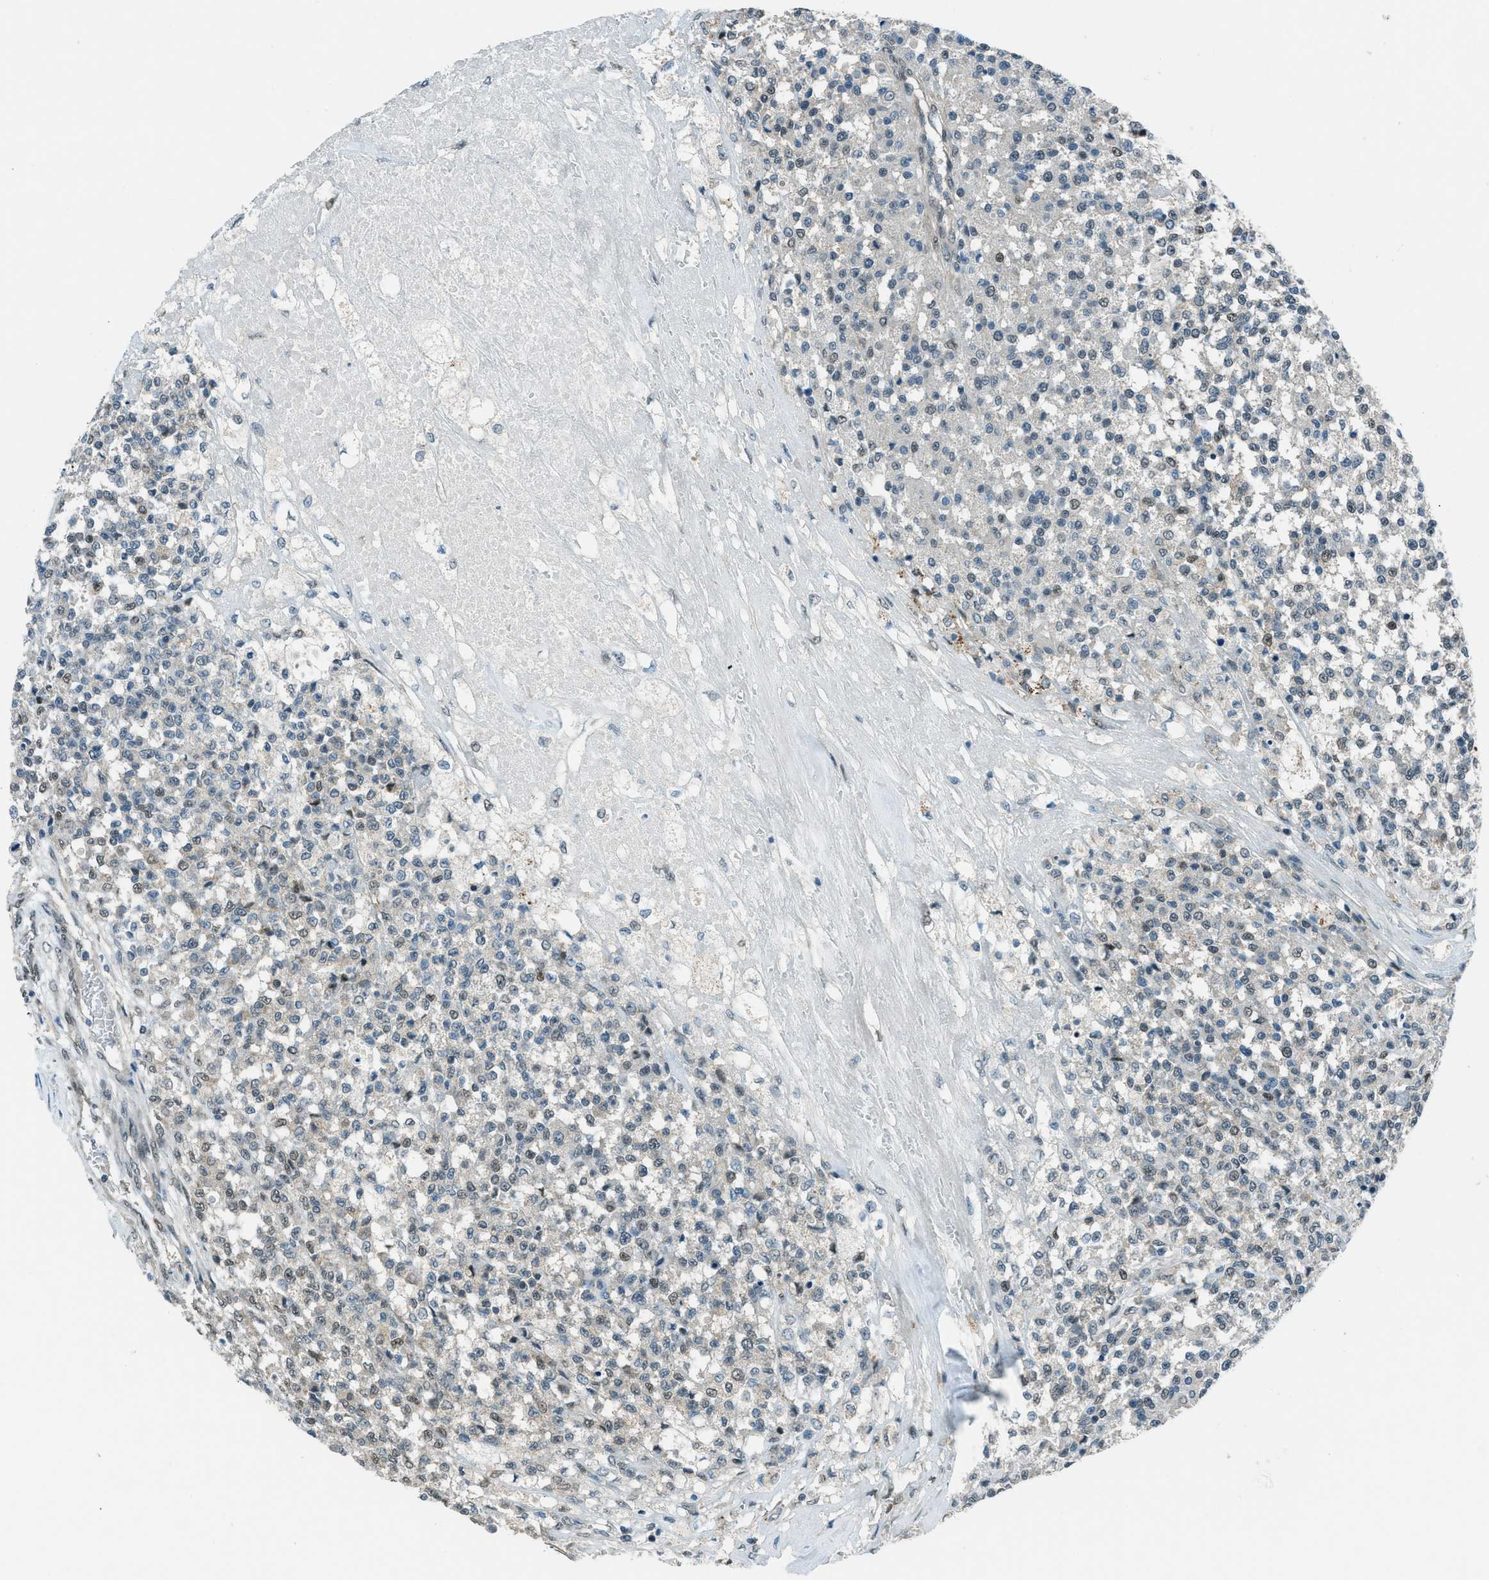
{"staining": {"intensity": "weak", "quantity": "<25%", "location": "nuclear"}, "tissue": "testis cancer", "cell_type": "Tumor cells", "image_type": "cancer", "snomed": [{"axis": "morphology", "description": "Seminoma, NOS"}, {"axis": "topography", "description": "Testis"}], "caption": "Immunohistochemistry of seminoma (testis) reveals no positivity in tumor cells. Brightfield microscopy of immunohistochemistry (IHC) stained with DAB (brown) and hematoxylin (blue), captured at high magnification.", "gene": "NPEPL1", "patient": {"sex": "male", "age": 59}}